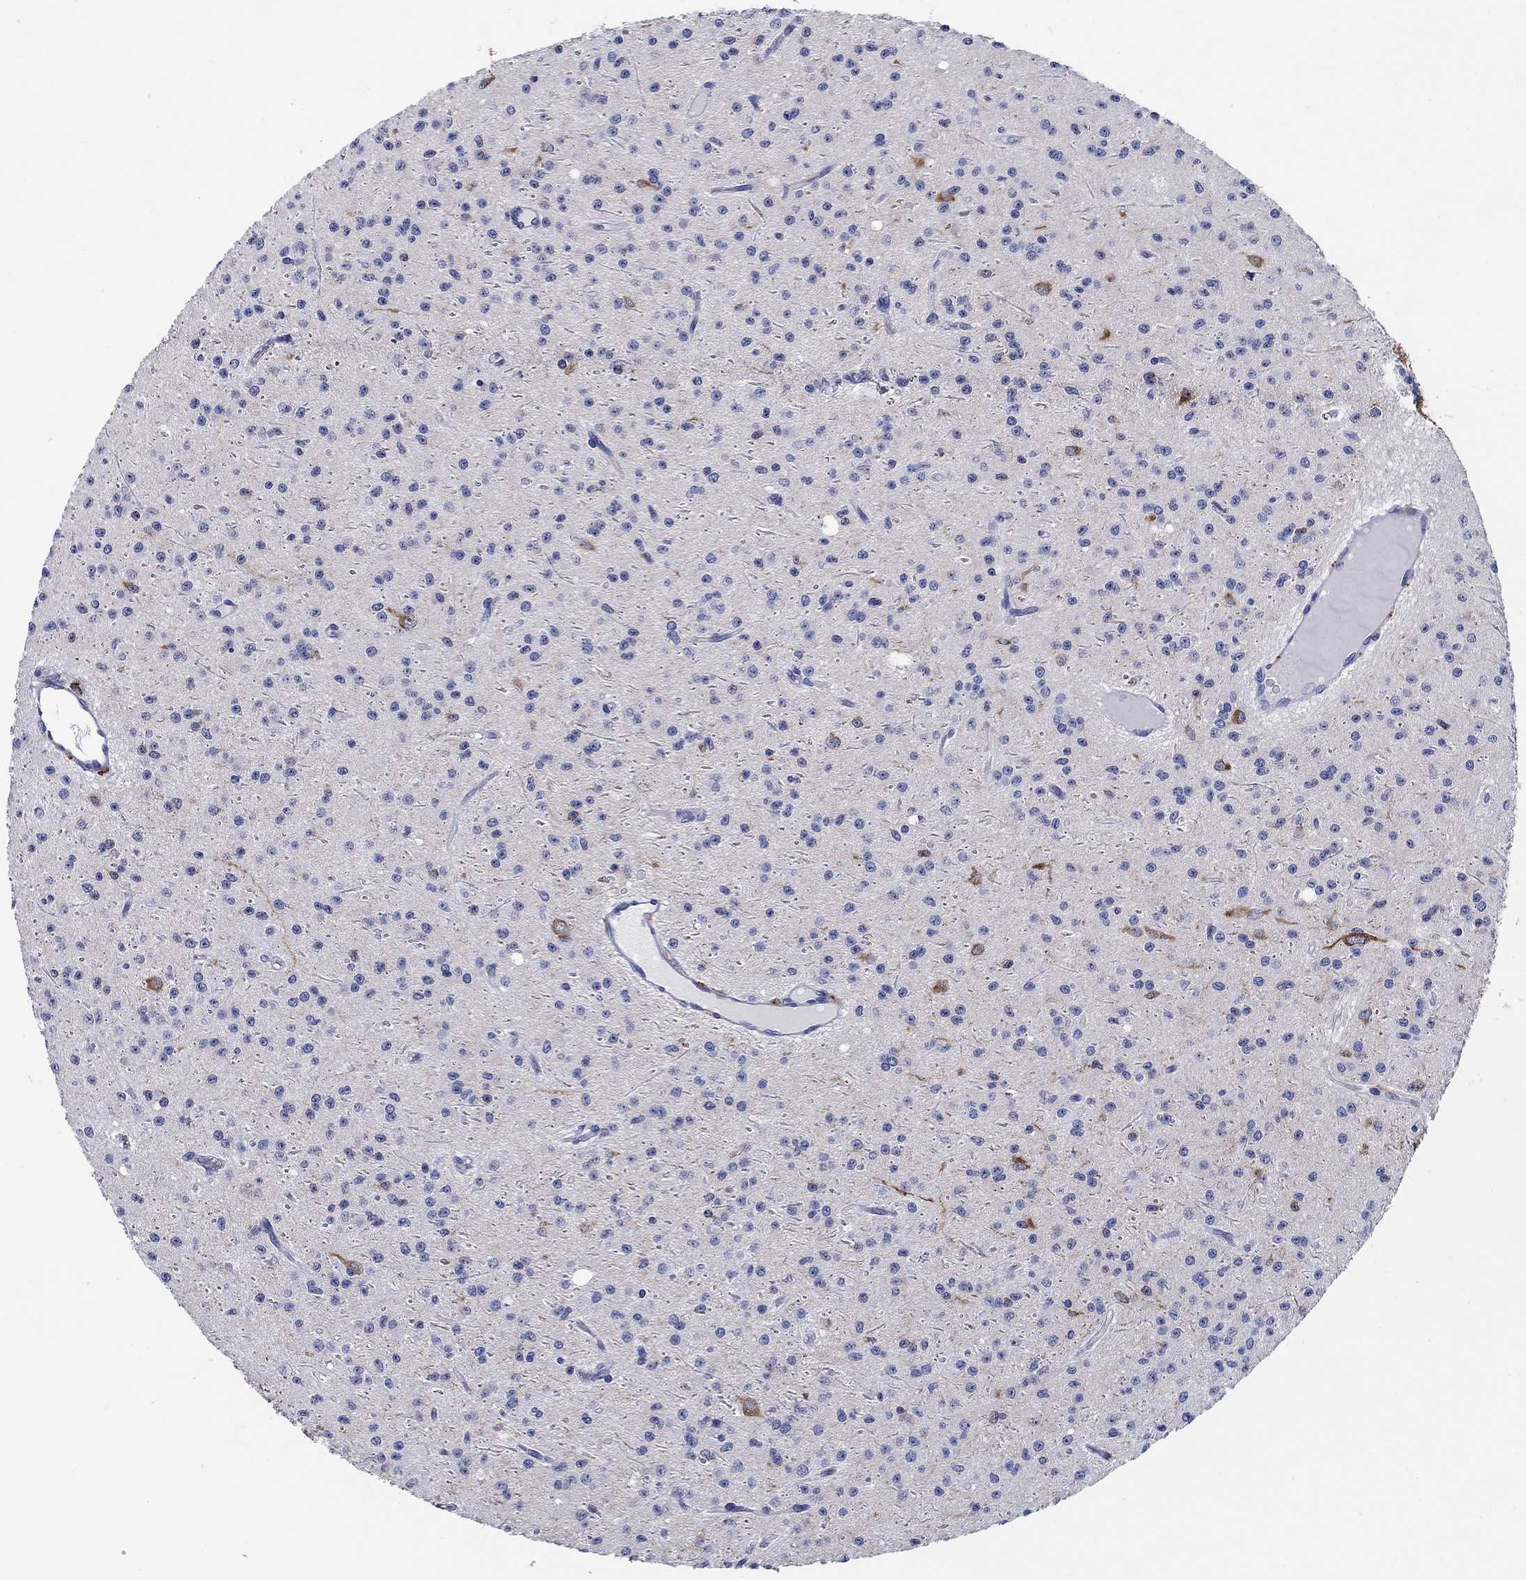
{"staining": {"intensity": "moderate", "quantity": "<25%", "location": "cytoplasmic/membranous"}, "tissue": "glioma", "cell_type": "Tumor cells", "image_type": "cancer", "snomed": [{"axis": "morphology", "description": "Glioma, malignant, Low grade"}, {"axis": "topography", "description": "Brain"}], "caption": "A brown stain shows moderate cytoplasmic/membranous positivity of a protein in glioma tumor cells.", "gene": "RAP1GAP", "patient": {"sex": "male", "age": 27}}